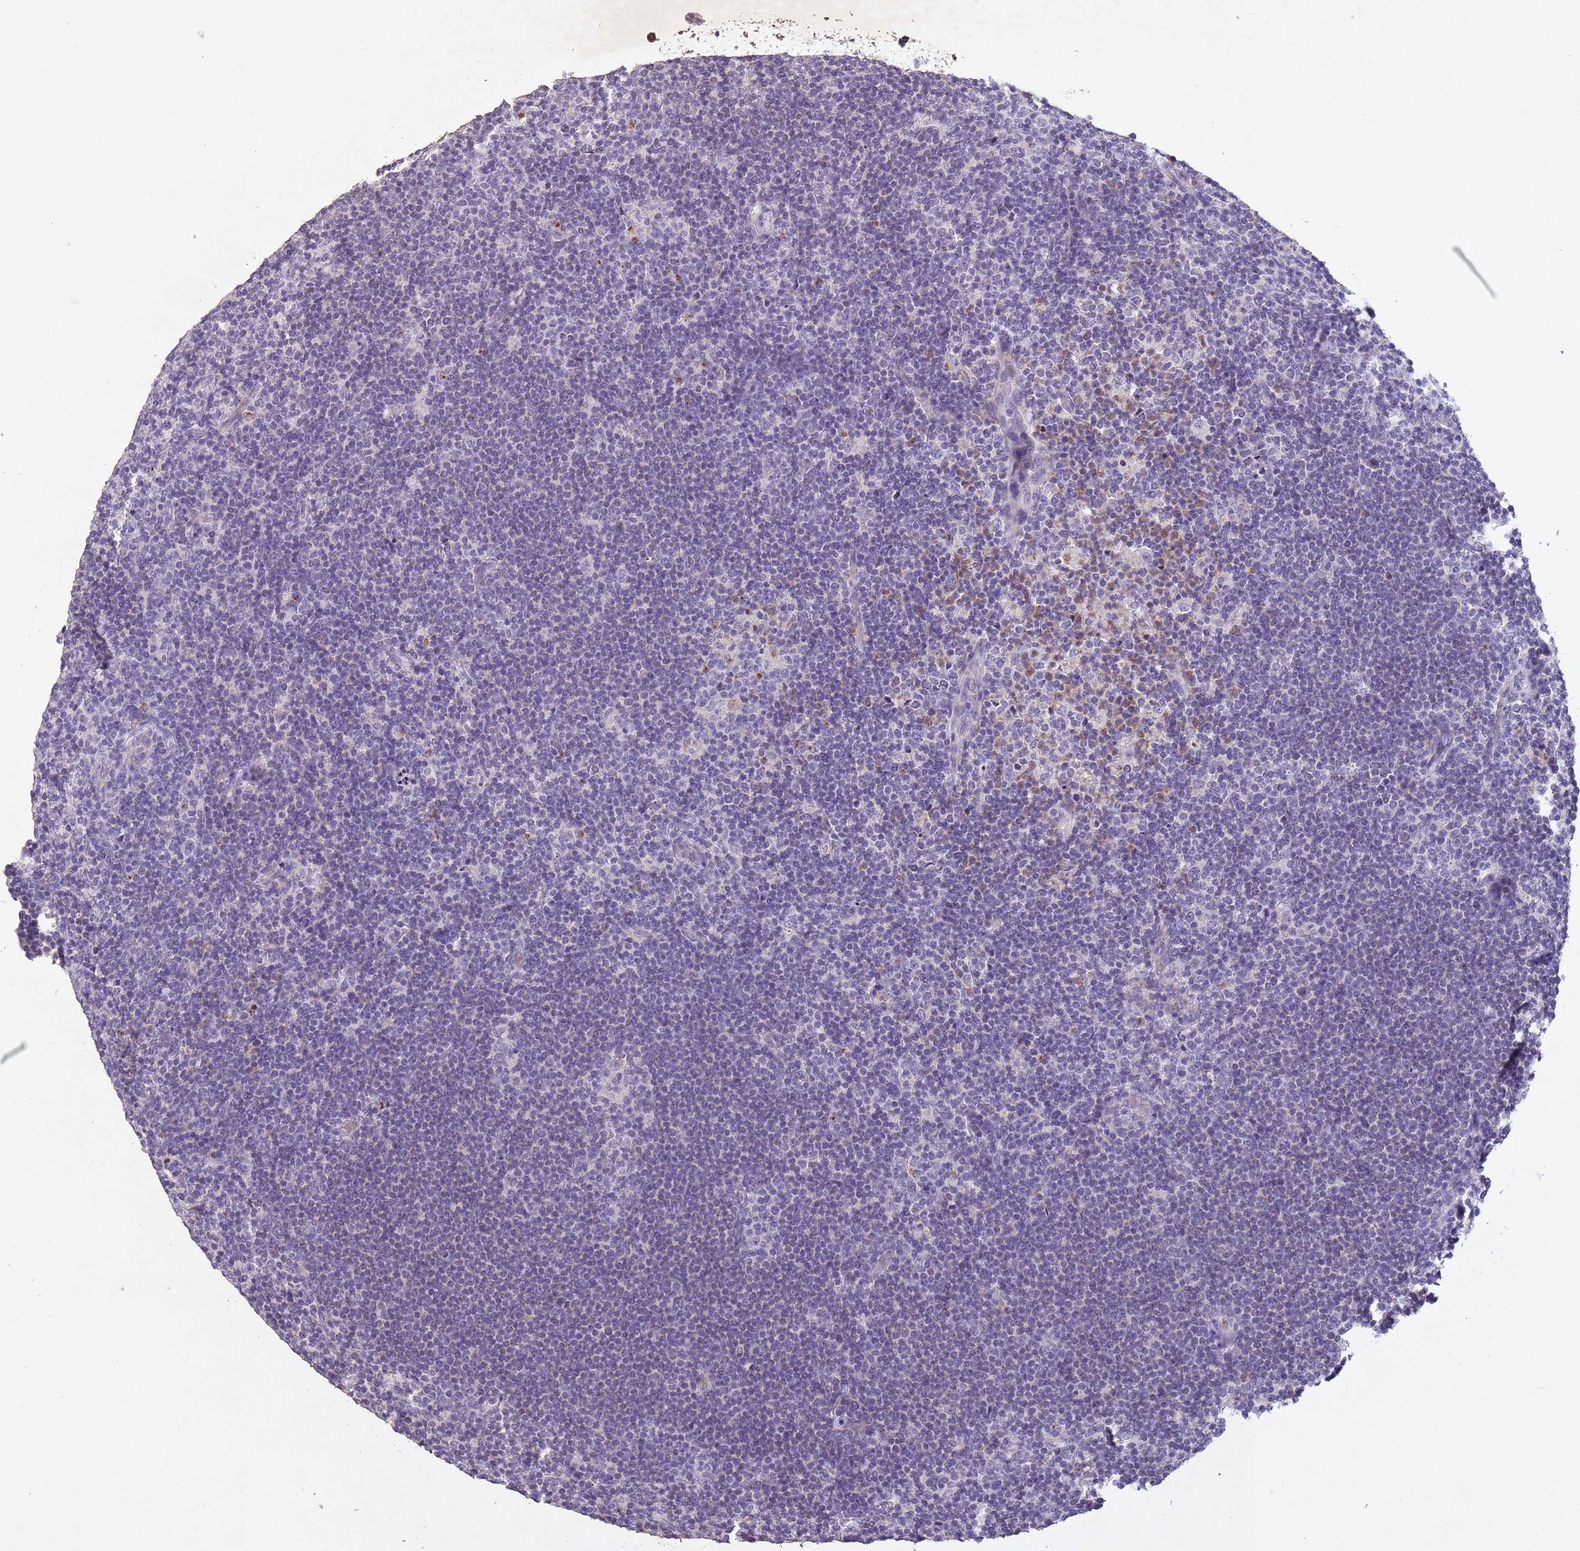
{"staining": {"intensity": "negative", "quantity": "none", "location": "none"}, "tissue": "lymphoma", "cell_type": "Tumor cells", "image_type": "cancer", "snomed": [{"axis": "morphology", "description": "Hodgkin's disease, NOS"}, {"axis": "topography", "description": "Lymph node"}], "caption": "An immunohistochemistry image of lymphoma is shown. There is no staining in tumor cells of lymphoma.", "gene": "NLRP11", "patient": {"sex": "female", "age": 57}}